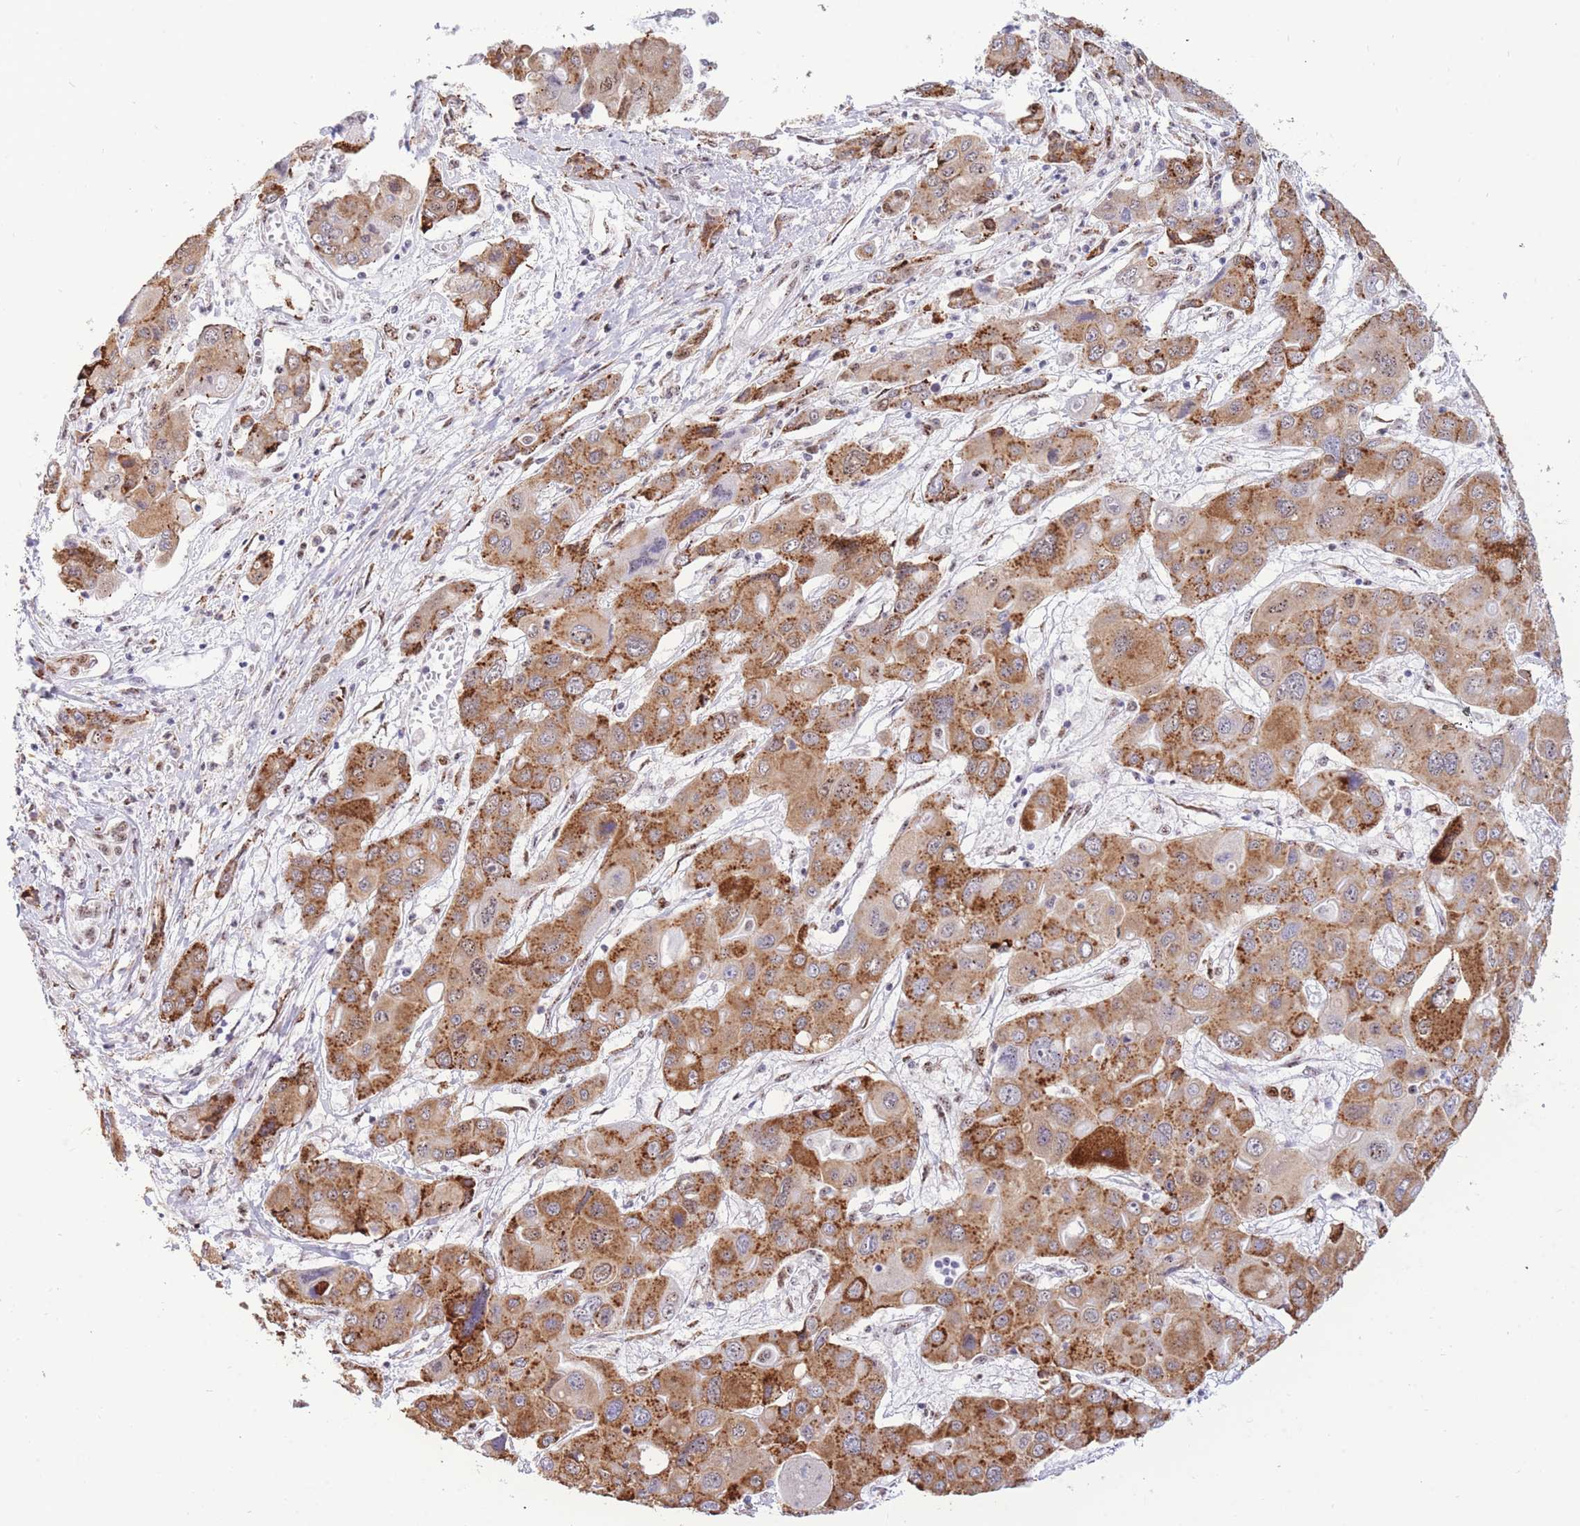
{"staining": {"intensity": "strong", "quantity": ">75%", "location": "cytoplasmic/membranous"}, "tissue": "liver cancer", "cell_type": "Tumor cells", "image_type": "cancer", "snomed": [{"axis": "morphology", "description": "Cholangiocarcinoma"}, {"axis": "topography", "description": "Liver"}], "caption": "Immunohistochemical staining of liver cholangiocarcinoma exhibits high levels of strong cytoplasmic/membranous protein positivity in approximately >75% of tumor cells. (brown staining indicates protein expression, while blue staining denotes nuclei).", "gene": "FAM153A", "patient": {"sex": "male", "age": 67}}